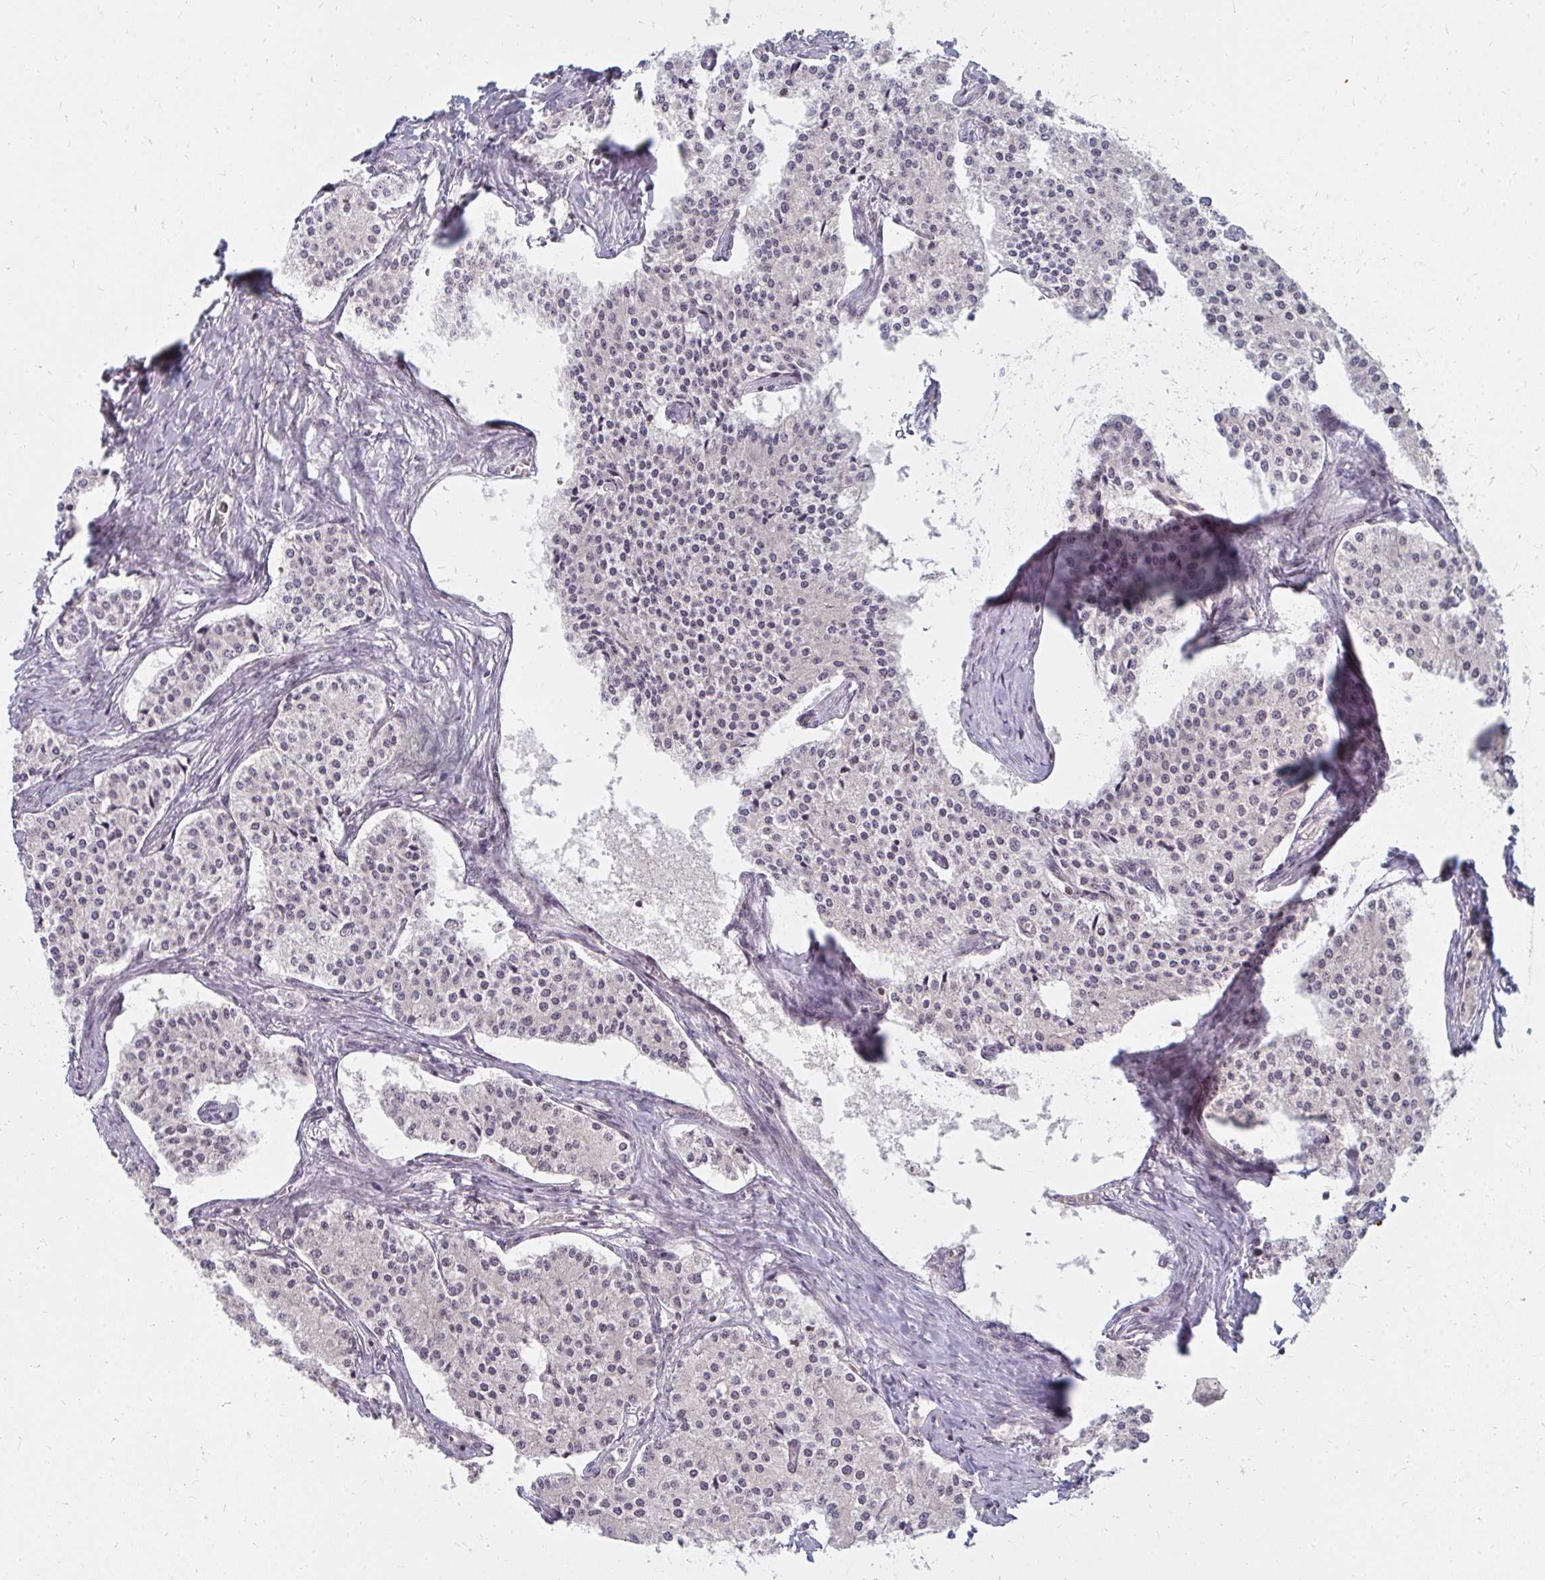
{"staining": {"intensity": "negative", "quantity": "none", "location": "none"}, "tissue": "carcinoid", "cell_type": "Tumor cells", "image_type": "cancer", "snomed": [{"axis": "morphology", "description": "Carcinoid, malignant, NOS"}, {"axis": "topography", "description": "Colon"}], "caption": "Carcinoid (malignant) was stained to show a protein in brown. There is no significant positivity in tumor cells. The staining was performed using DAB to visualize the protein expression in brown, while the nuclei were stained in blue with hematoxylin (Magnification: 20x).", "gene": "GTF3C6", "patient": {"sex": "female", "age": 52}}